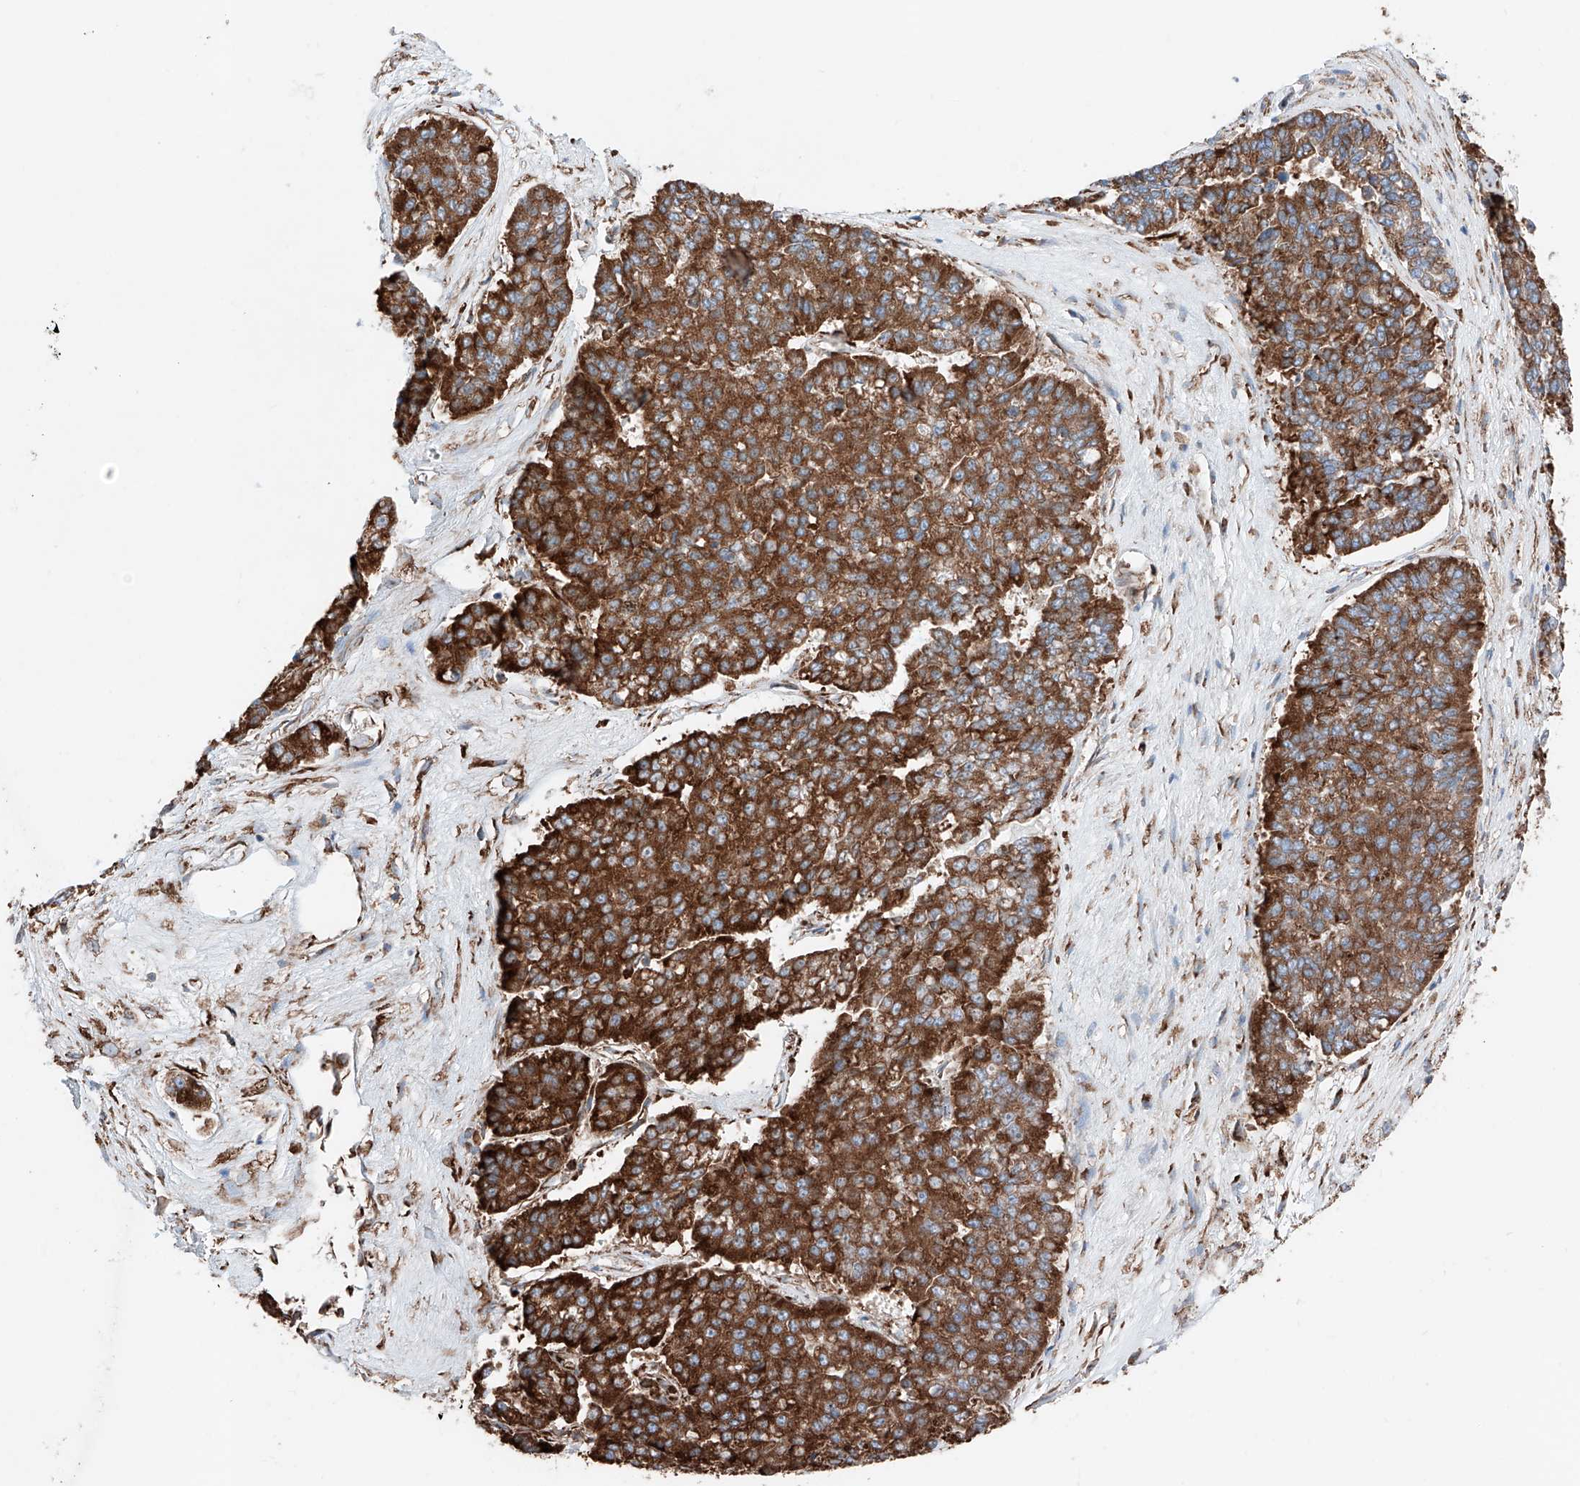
{"staining": {"intensity": "strong", "quantity": ">75%", "location": "cytoplasmic/membranous"}, "tissue": "pancreatic cancer", "cell_type": "Tumor cells", "image_type": "cancer", "snomed": [{"axis": "morphology", "description": "Adenocarcinoma, NOS"}, {"axis": "topography", "description": "Pancreas"}], "caption": "Immunohistochemistry of human pancreatic cancer (adenocarcinoma) exhibits high levels of strong cytoplasmic/membranous positivity in approximately >75% of tumor cells.", "gene": "CRELD1", "patient": {"sex": "male", "age": 50}}